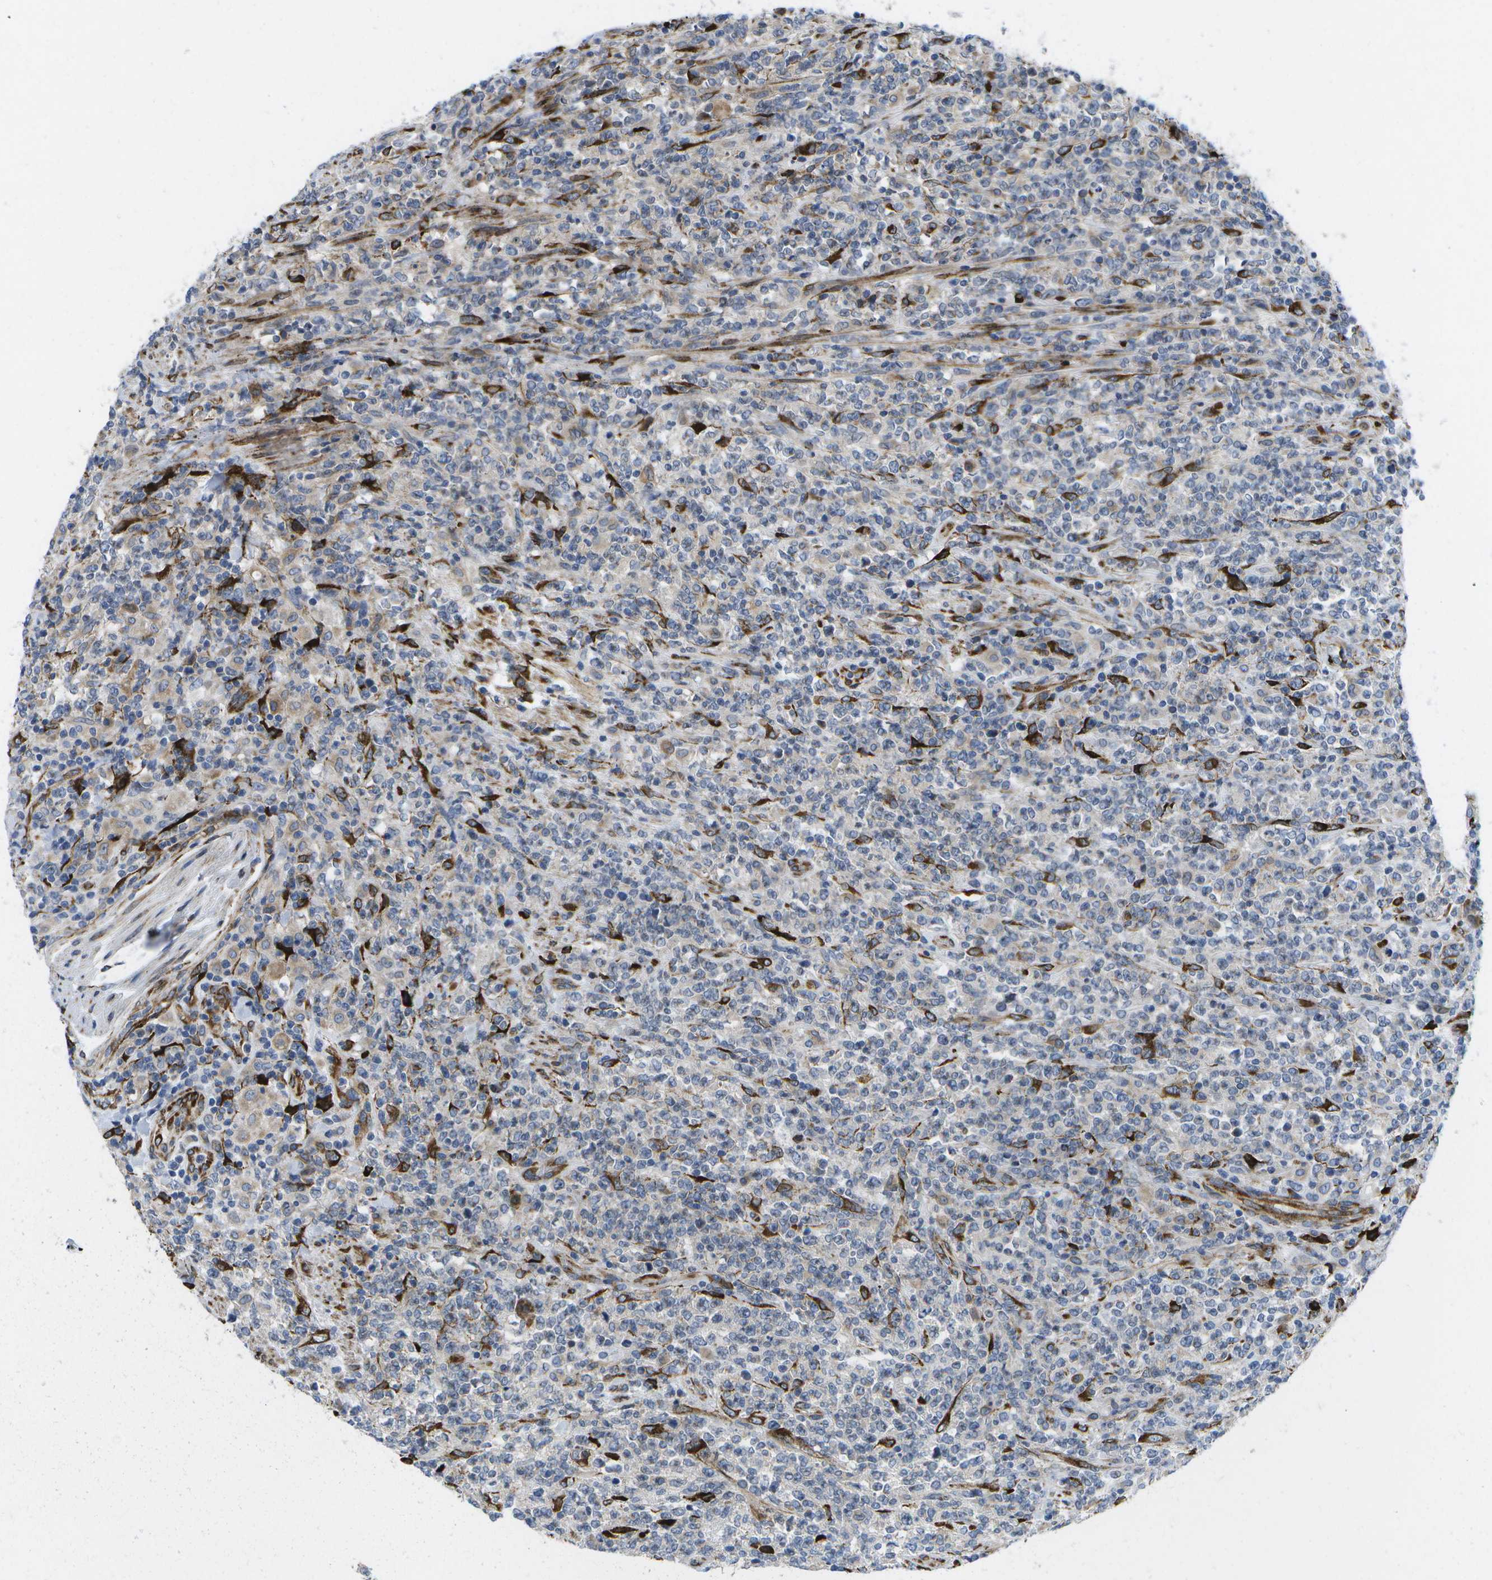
{"staining": {"intensity": "negative", "quantity": "none", "location": "none"}, "tissue": "lymphoma", "cell_type": "Tumor cells", "image_type": "cancer", "snomed": [{"axis": "morphology", "description": "Malignant lymphoma, non-Hodgkin's type, High grade"}, {"axis": "topography", "description": "Soft tissue"}], "caption": "This micrograph is of lymphoma stained with immunohistochemistry (IHC) to label a protein in brown with the nuclei are counter-stained blue. There is no positivity in tumor cells.", "gene": "ZDHHC17", "patient": {"sex": "male", "age": 18}}